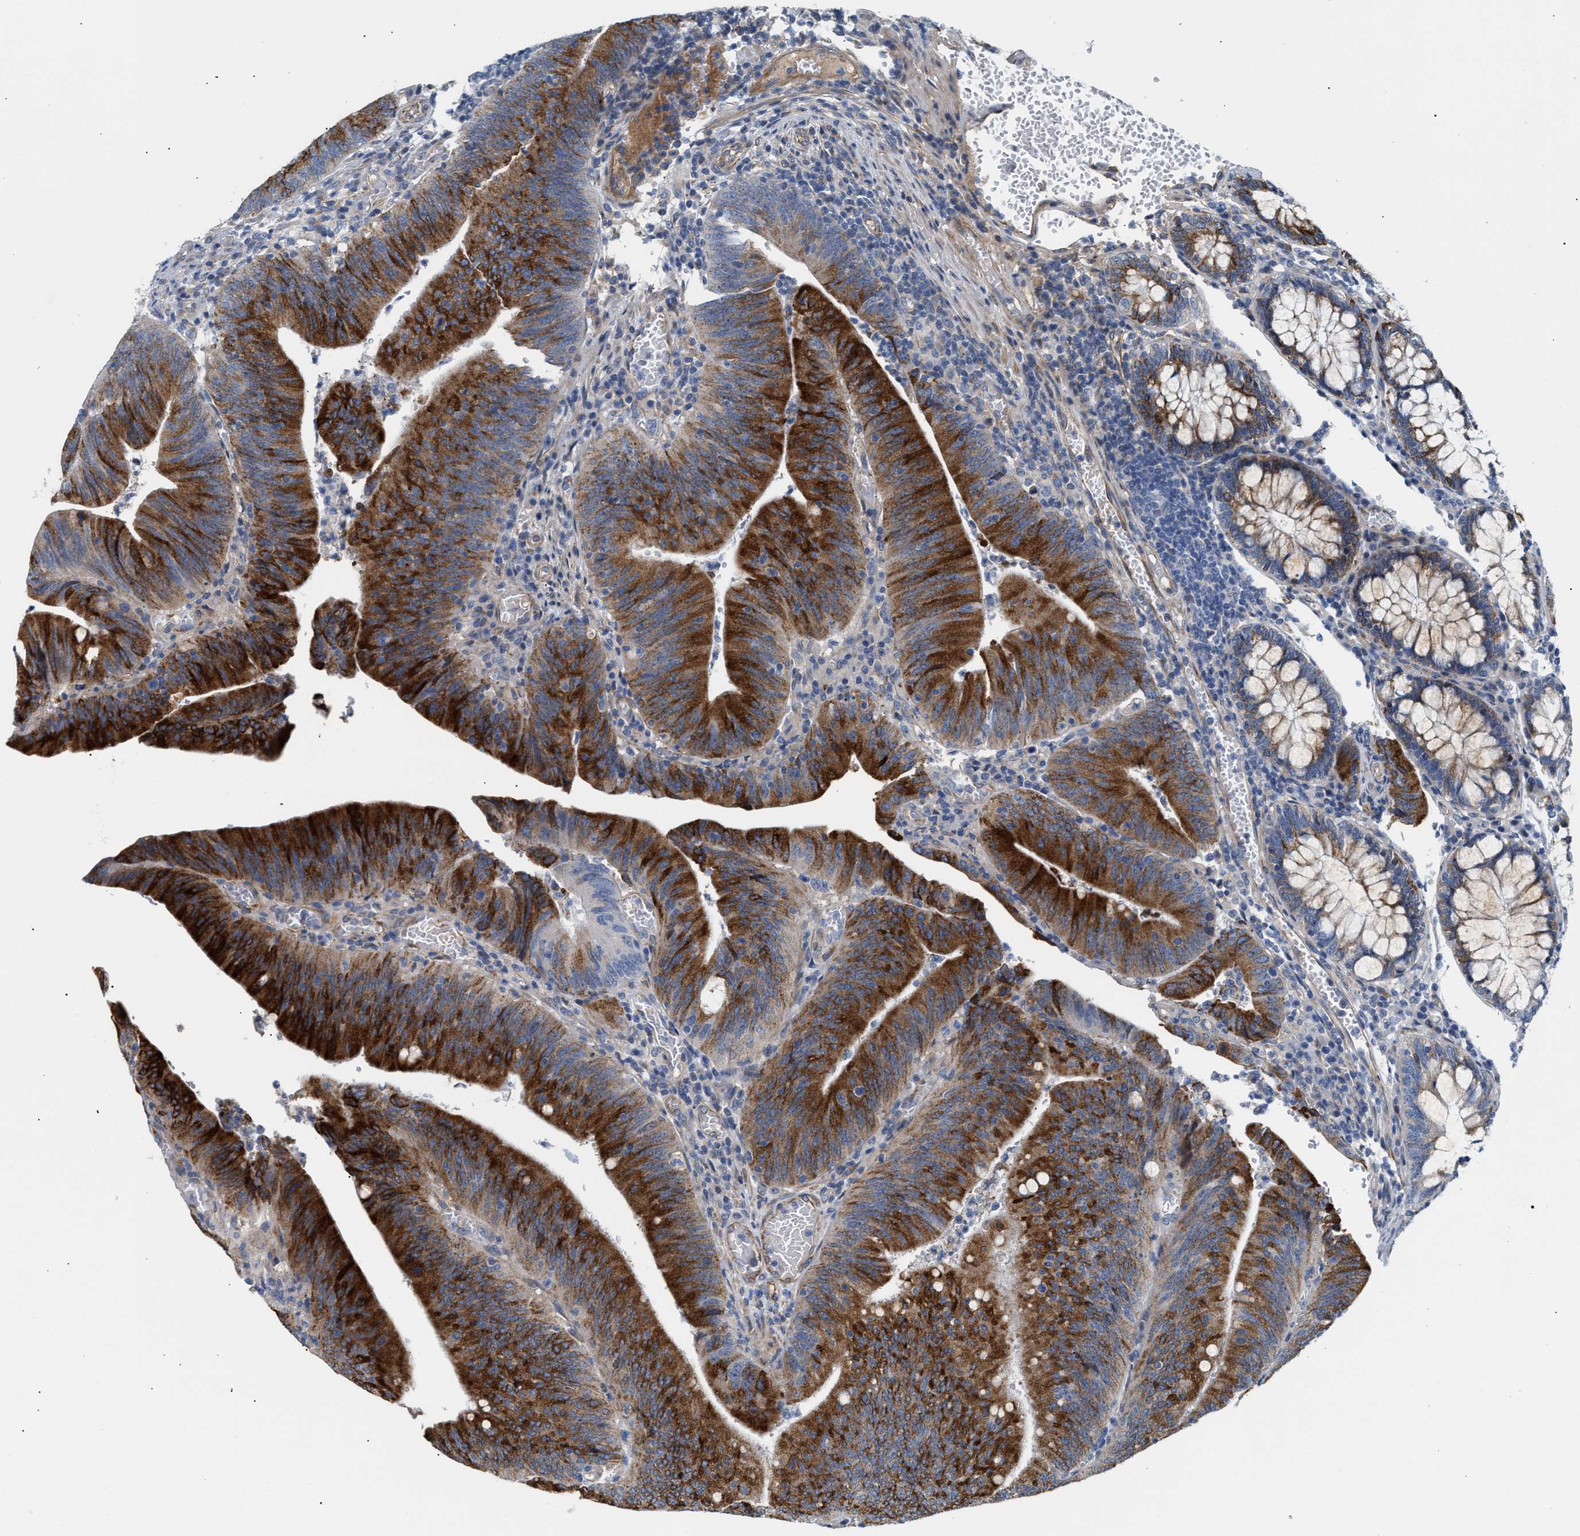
{"staining": {"intensity": "strong", "quantity": ">75%", "location": "cytoplasmic/membranous"}, "tissue": "colorectal cancer", "cell_type": "Tumor cells", "image_type": "cancer", "snomed": [{"axis": "morphology", "description": "Normal tissue, NOS"}, {"axis": "morphology", "description": "Adenocarcinoma, NOS"}, {"axis": "topography", "description": "Rectum"}], "caption": "Strong cytoplasmic/membranous positivity for a protein is appreciated in approximately >75% of tumor cells of colorectal cancer (adenocarcinoma) using IHC.", "gene": "TFPI", "patient": {"sex": "female", "age": 66}}